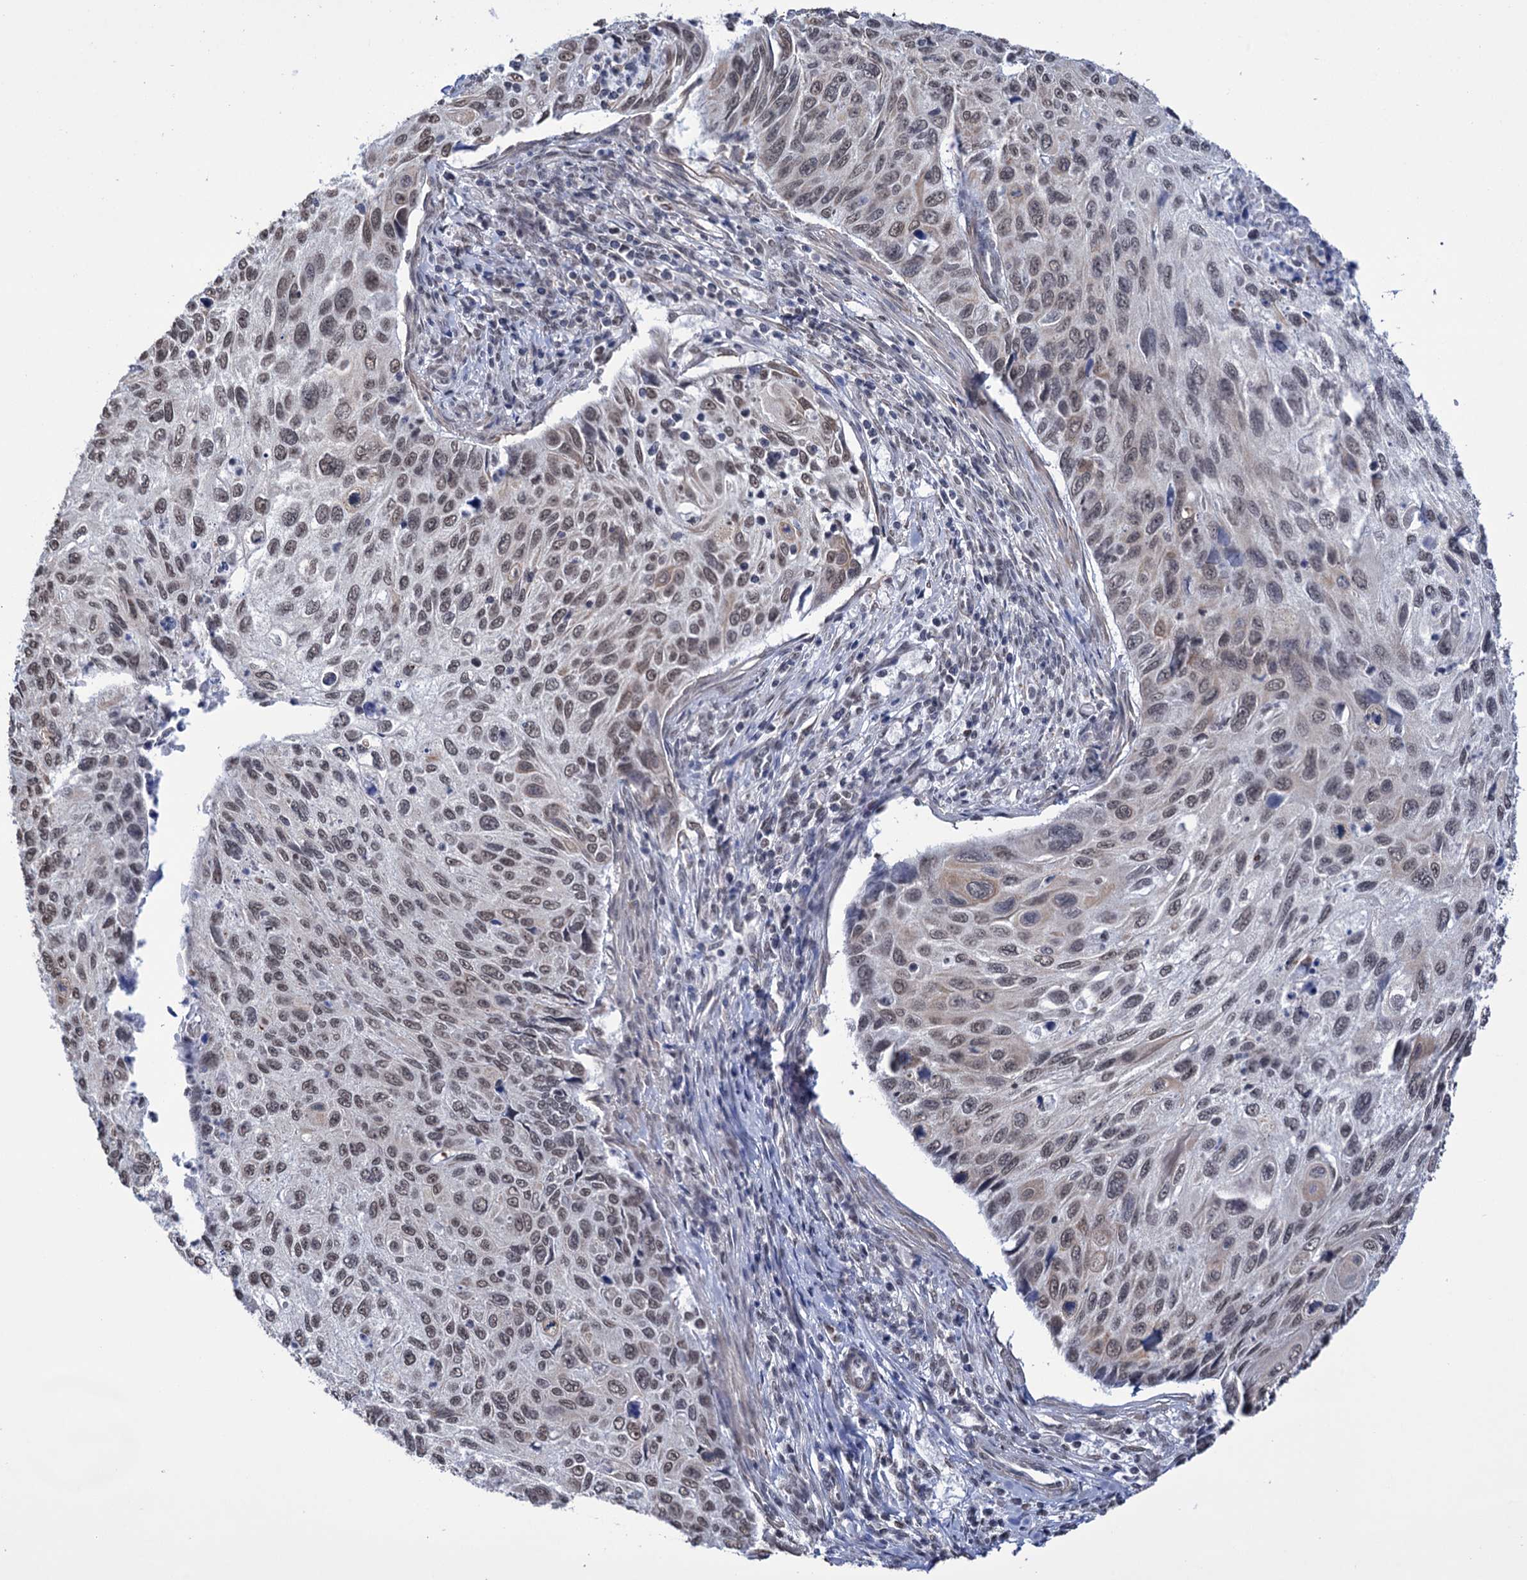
{"staining": {"intensity": "weak", "quantity": ">75%", "location": "nuclear"}, "tissue": "cervical cancer", "cell_type": "Tumor cells", "image_type": "cancer", "snomed": [{"axis": "morphology", "description": "Squamous cell carcinoma, NOS"}, {"axis": "topography", "description": "Cervix"}], "caption": "A brown stain shows weak nuclear positivity of a protein in human cervical cancer tumor cells.", "gene": "ABHD10", "patient": {"sex": "female", "age": 70}}